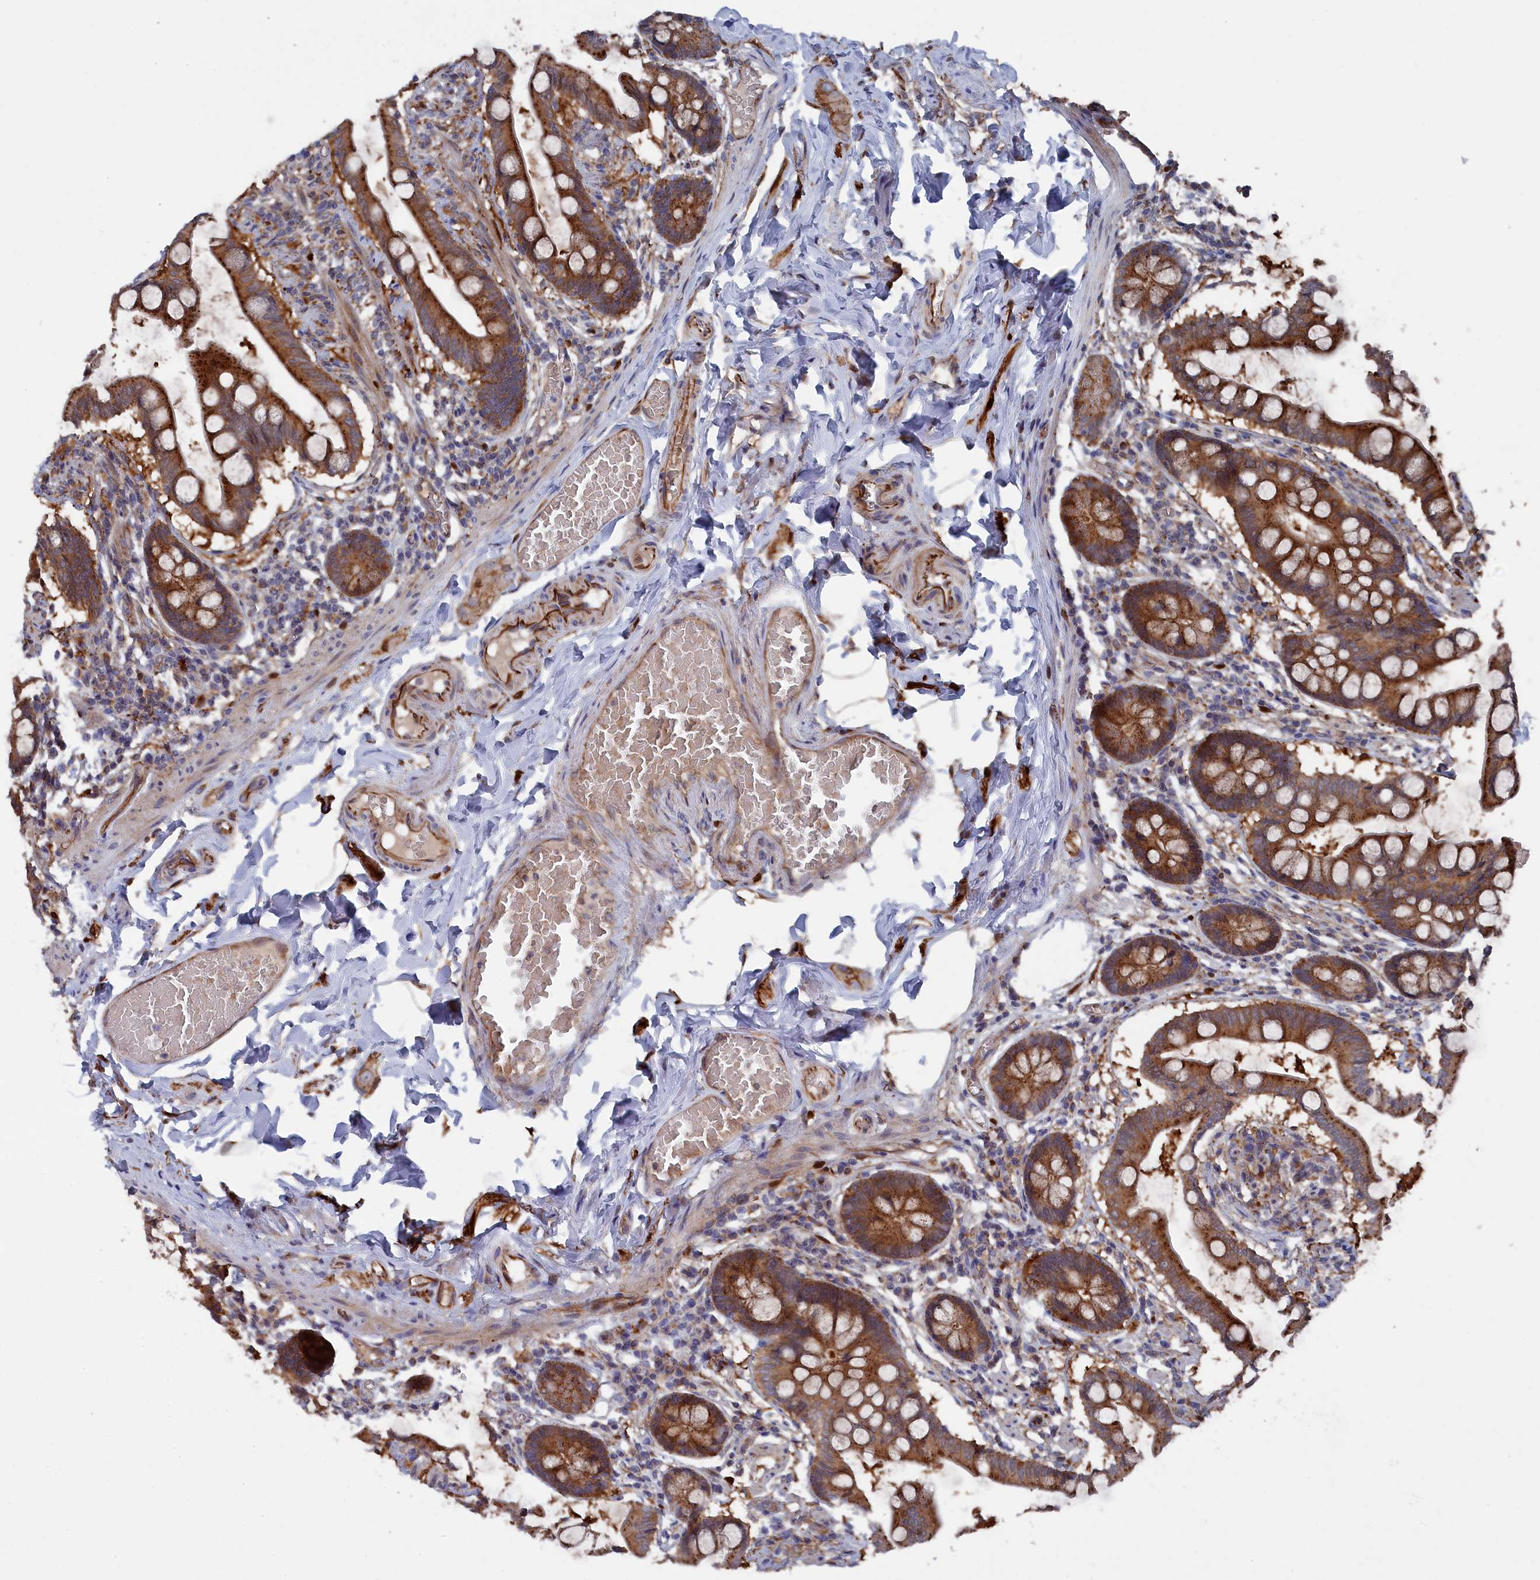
{"staining": {"intensity": "strong", "quantity": ">75%", "location": "cytoplasmic/membranous"}, "tissue": "small intestine", "cell_type": "Glandular cells", "image_type": "normal", "snomed": [{"axis": "morphology", "description": "Normal tissue, NOS"}, {"axis": "topography", "description": "Small intestine"}], "caption": "Brown immunohistochemical staining in benign human small intestine exhibits strong cytoplasmic/membranous staining in about >75% of glandular cells.", "gene": "SMG9", "patient": {"sex": "male", "age": 41}}